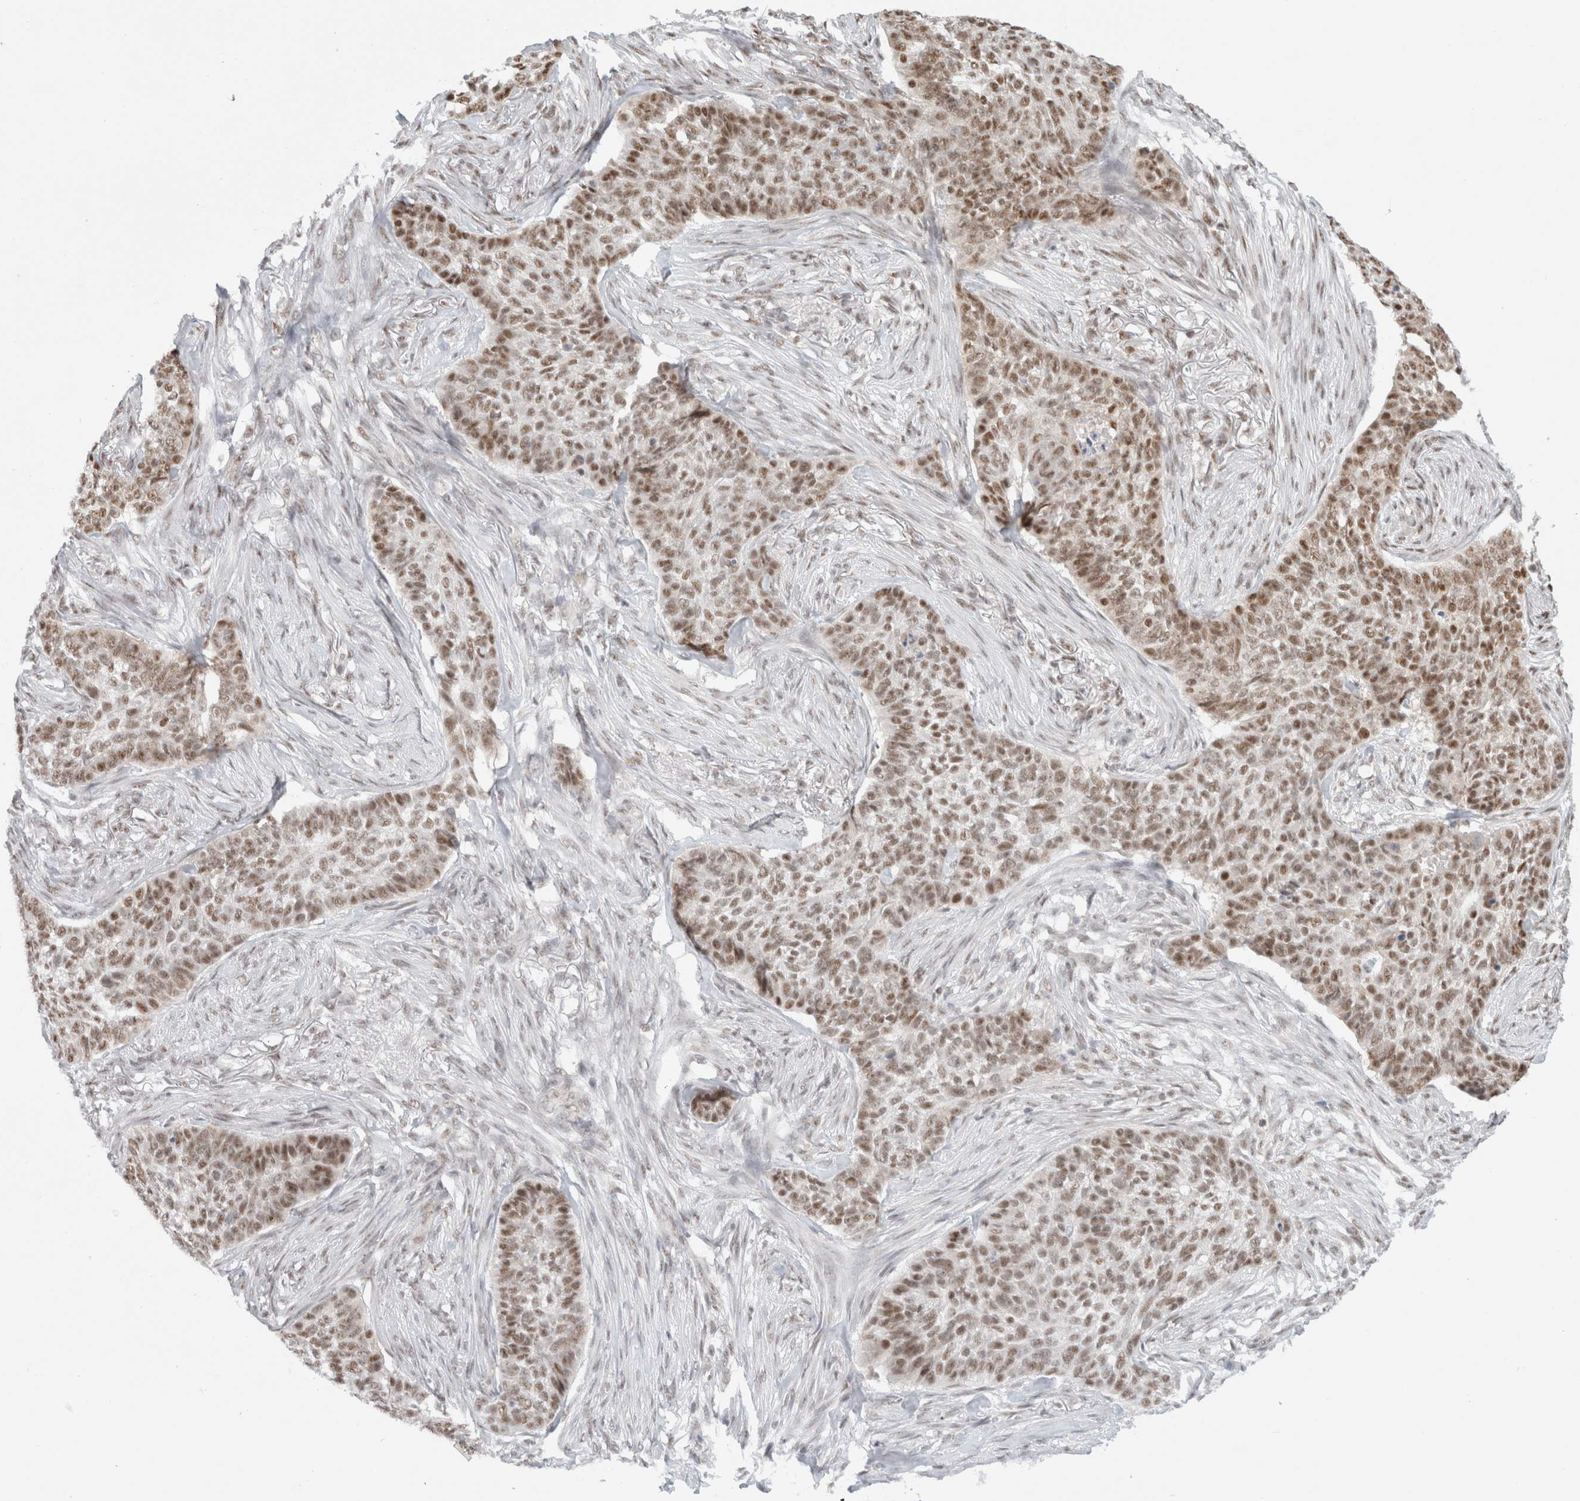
{"staining": {"intensity": "moderate", "quantity": ">75%", "location": "nuclear"}, "tissue": "skin cancer", "cell_type": "Tumor cells", "image_type": "cancer", "snomed": [{"axis": "morphology", "description": "Basal cell carcinoma"}, {"axis": "topography", "description": "Skin"}], "caption": "DAB (3,3'-diaminobenzidine) immunohistochemical staining of human skin basal cell carcinoma displays moderate nuclear protein positivity in about >75% of tumor cells.", "gene": "TRMT12", "patient": {"sex": "male", "age": 85}}